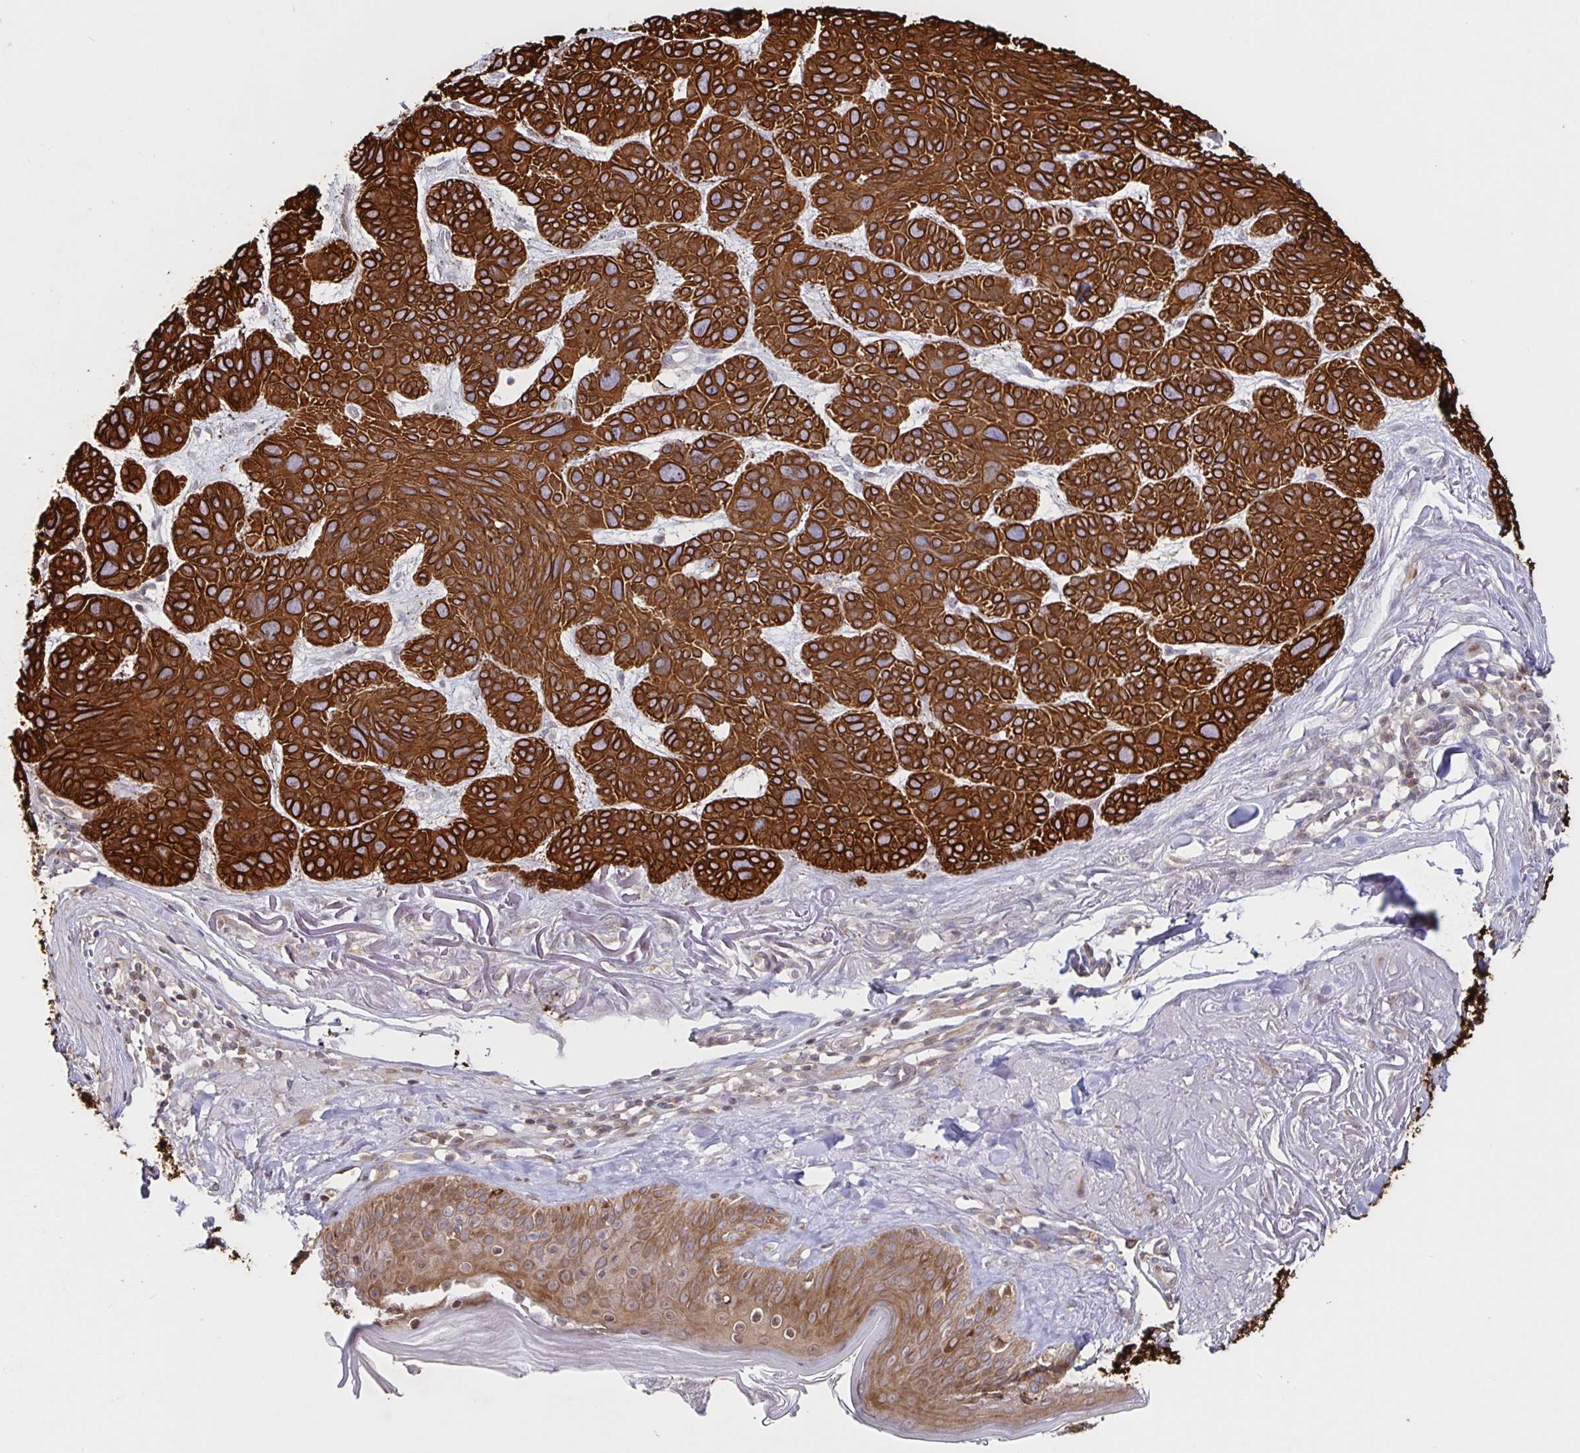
{"staining": {"intensity": "strong", "quantity": ">75%", "location": "cytoplasmic/membranous"}, "tissue": "skin cancer", "cell_type": "Tumor cells", "image_type": "cancer", "snomed": [{"axis": "morphology", "description": "Basal cell carcinoma"}, {"axis": "morphology", "description": "BCC, low aggressive"}, {"axis": "topography", "description": "Skin"}, {"axis": "topography", "description": "Skin of face"}], "caption": "A high-resolution image shows immunohistochemistry (IHC) staining of skin cancer, which reveals strong cytoplasmic/membranous expression in about >75% of tumor cells.", "gene": "AACS", "patient": {"sex": "male", "age": 73}}